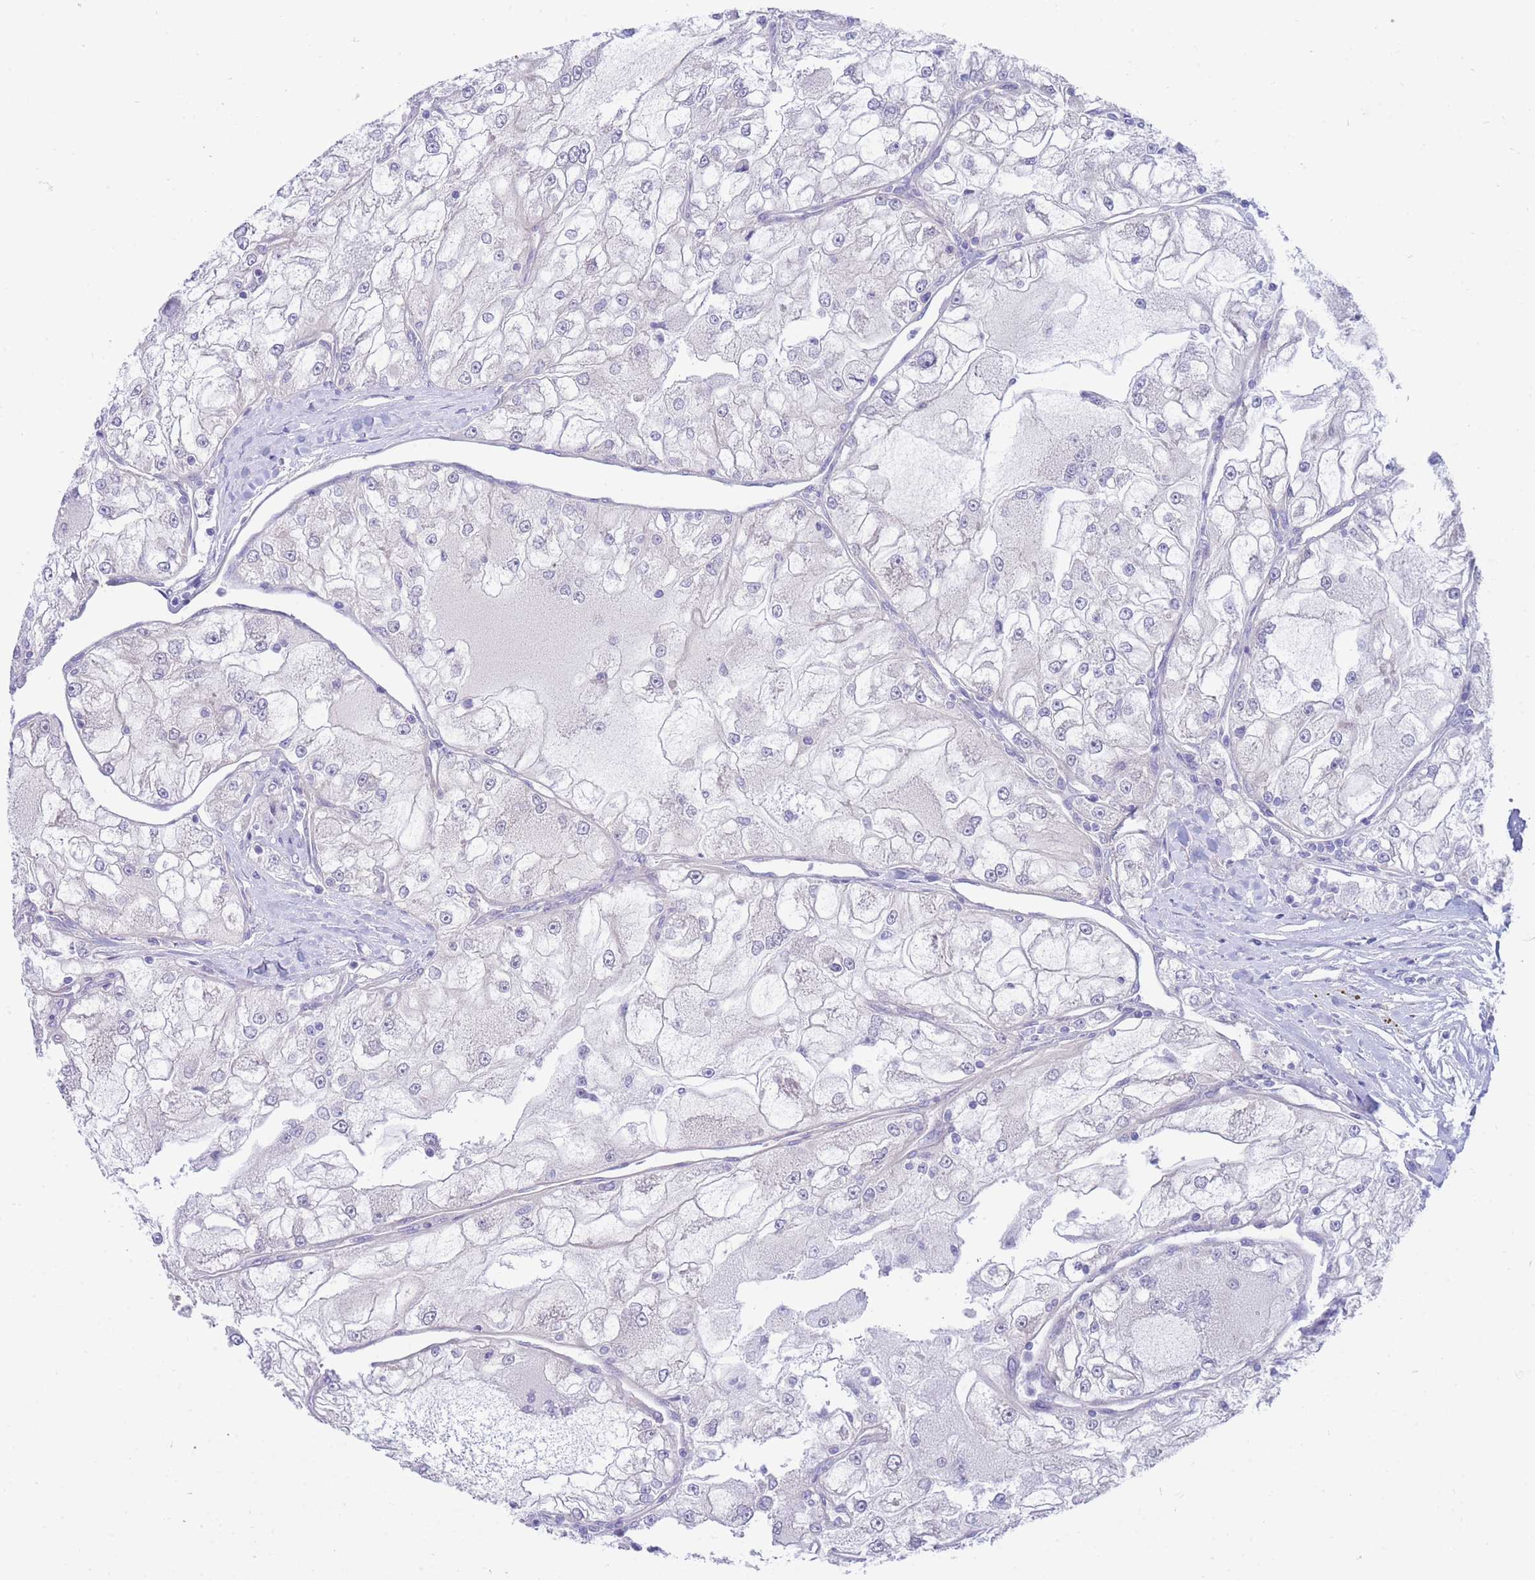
{"staining": {"intensity": "negative", "quantity": "none", "location": "none"}, "tissue": "renal cancer", "cell_type": "Tumor cells", "image_type": "cancer", "snomed": [{"axis": "morphology", "description": "Adenocarcinoma, NOS"}, {"axis": "topography", "description": "Kidney"}], "caption": "Immunohistochemical staining of human renal cancer (adenocarcinoma) exhibits no significant staining in tumor cells. (DAB immunohistochemistry (IHC) with hematoxylin counter stain).", "gene": "SUGT1", "patient": {"sex": "female", "age": 72}}